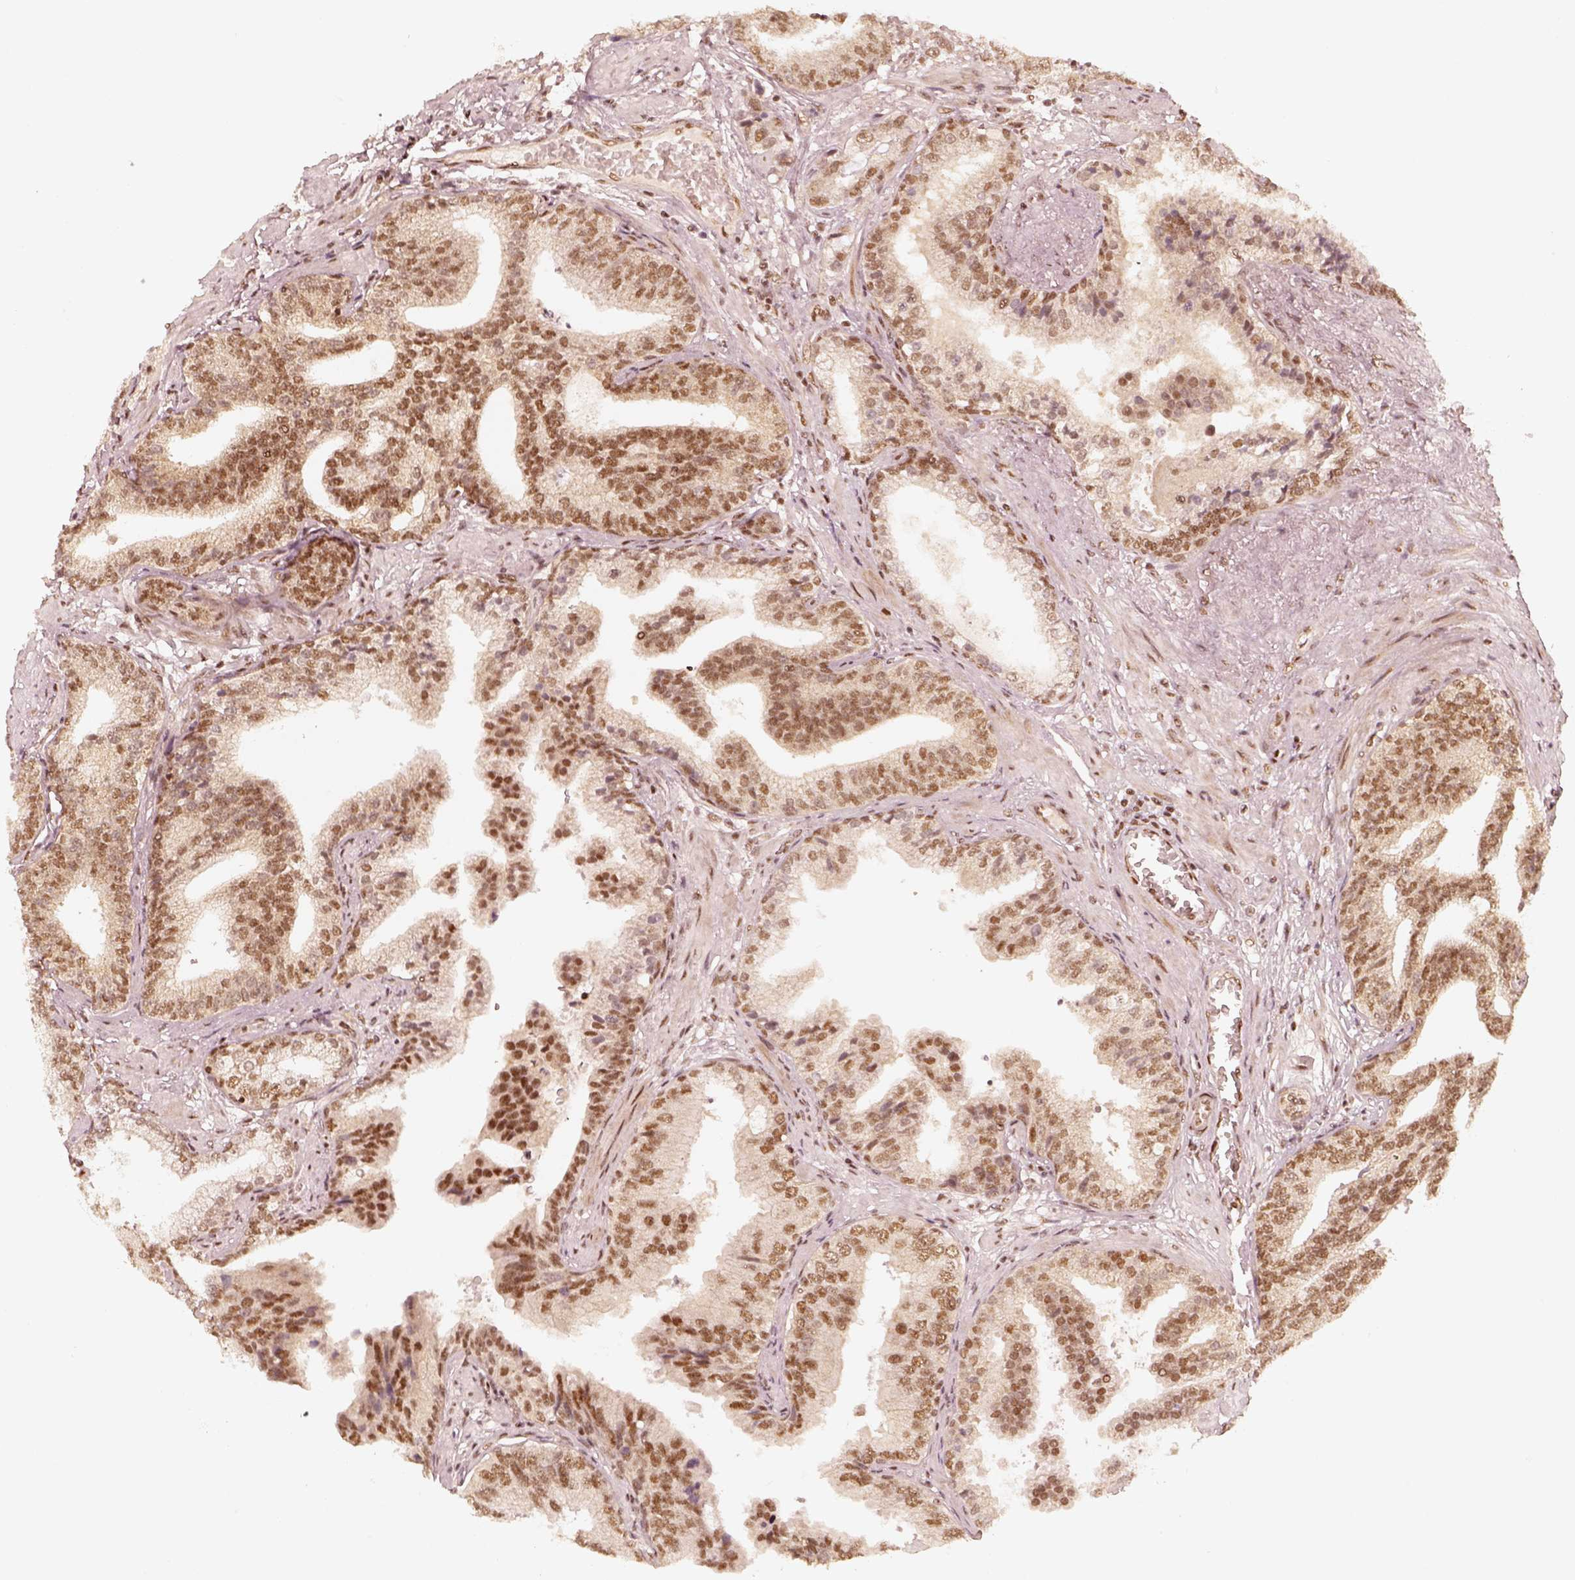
{"staining": {"intensity": "moderate", "quantity": ">75%", "location": "nuclear"}, "tissue": "prostate cancer", "cell_type": "Tumor cells", "image_type": "cancer", "snomed": [{"axis": "morphology", "description": "Adenocarcinoma, NOS"}, {"axis": "topography", "description": "Prostate"}], "caption": "The image exhibits a brown stain indicating the presence of a protein in the nuclear of tumor cells in prostate adenocarcinoma.", "gene": "GMEB2", "patient": {"sex": "male", "age": 64}}